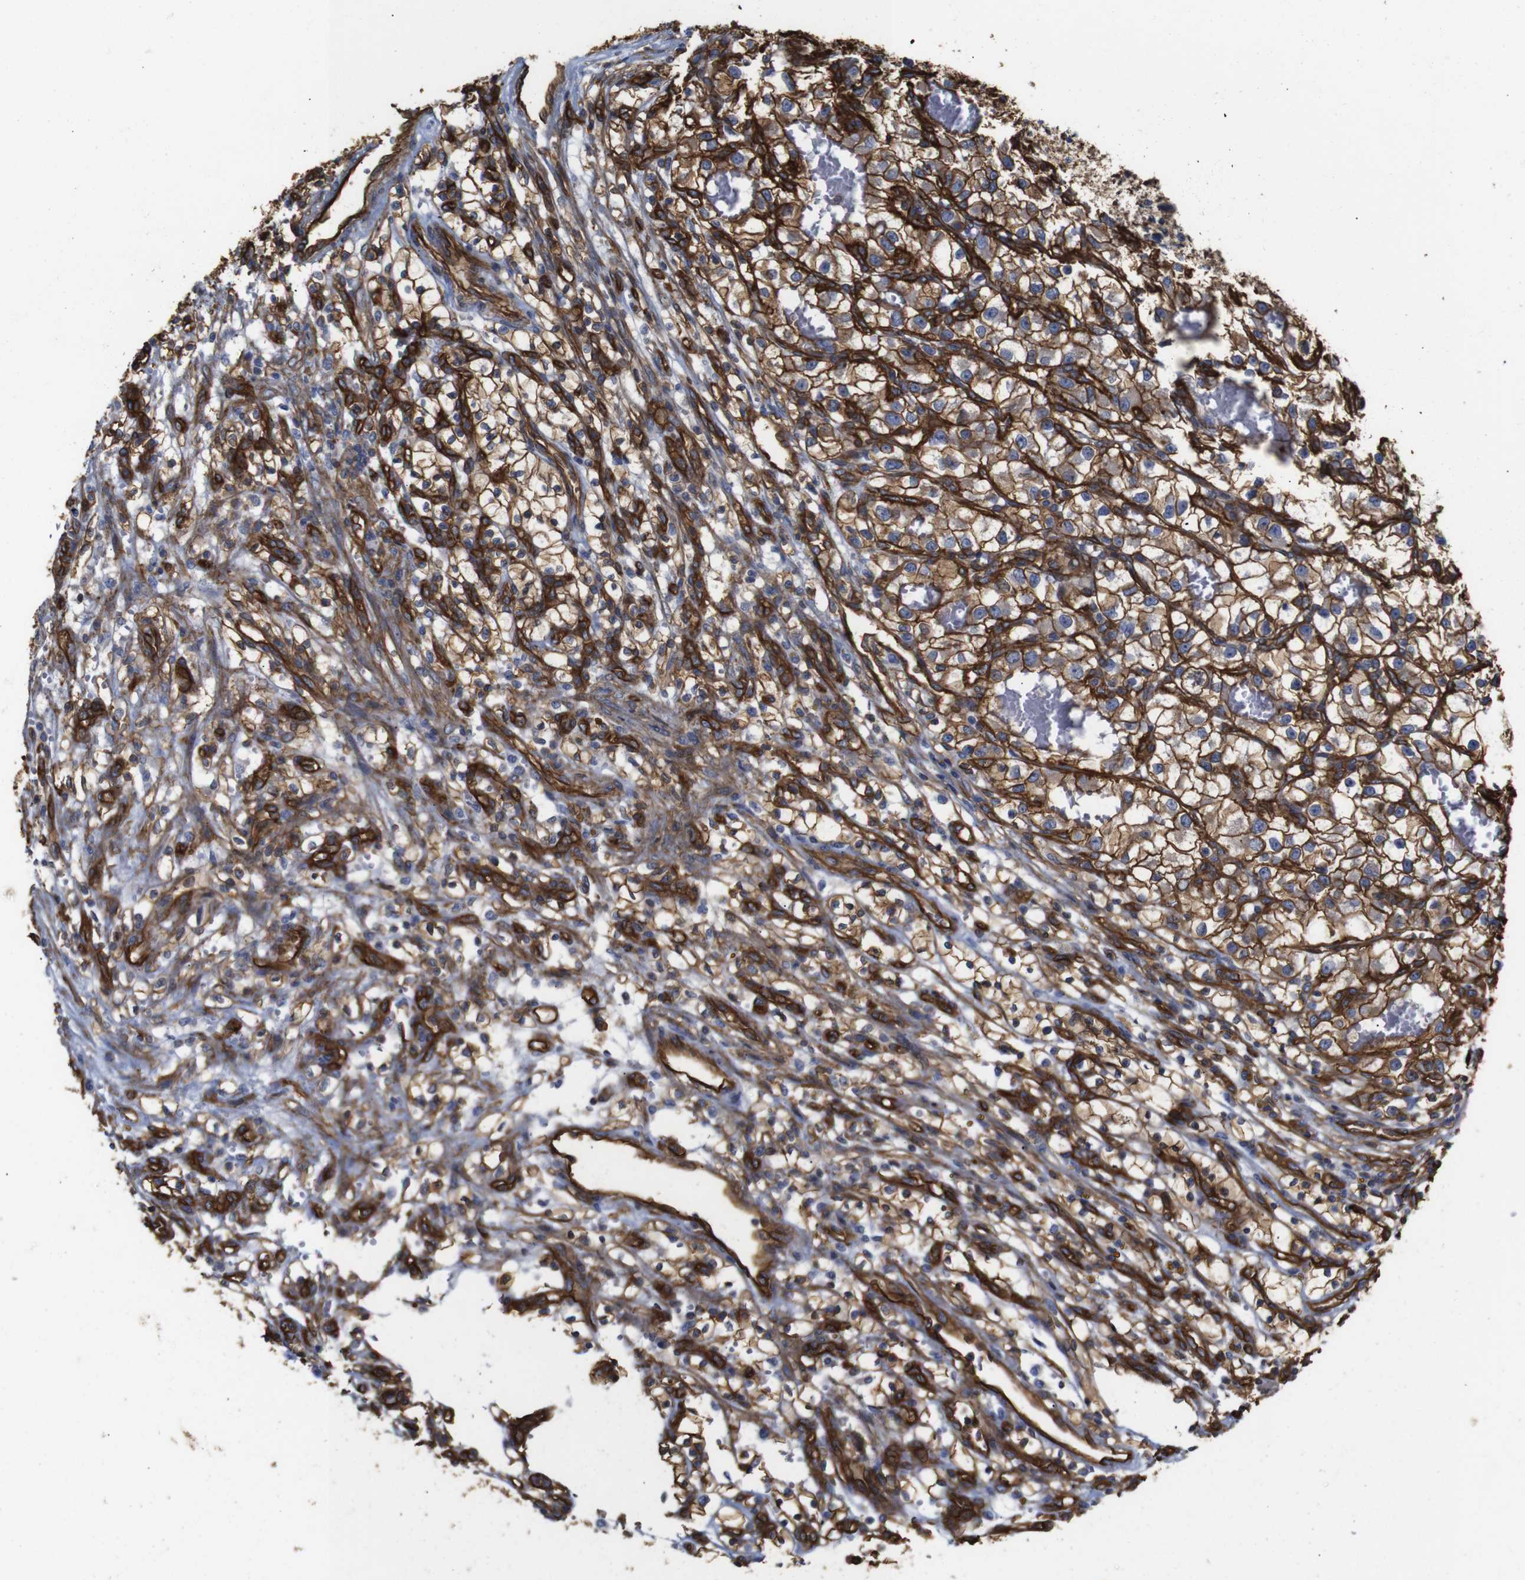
{"staining": {"intensity": "moderate", "quantity": ">75%", "location": "cytoplasmic/membranous"}, "tissue": "renal cancer", "cell_type": "Tumor cells", "image_type": "cancer", "snomed": [{"axis": "morphology", "description": "Adenocarcinoma, NOS"}, {"axis": "topography", "description": "Kidney"}], "caption": "The image displays staining of renal cancer (adenocarcinoma), revealing moderate cytoplasmic/membranous protein expression (brown color) within tumor cells. Immunohistochemistry (ihc) stains the protein of interest in brown and the nuclei are stained blue.", "gene": "SPTBN1", "patient": {"sex": "female", "age": 57}}